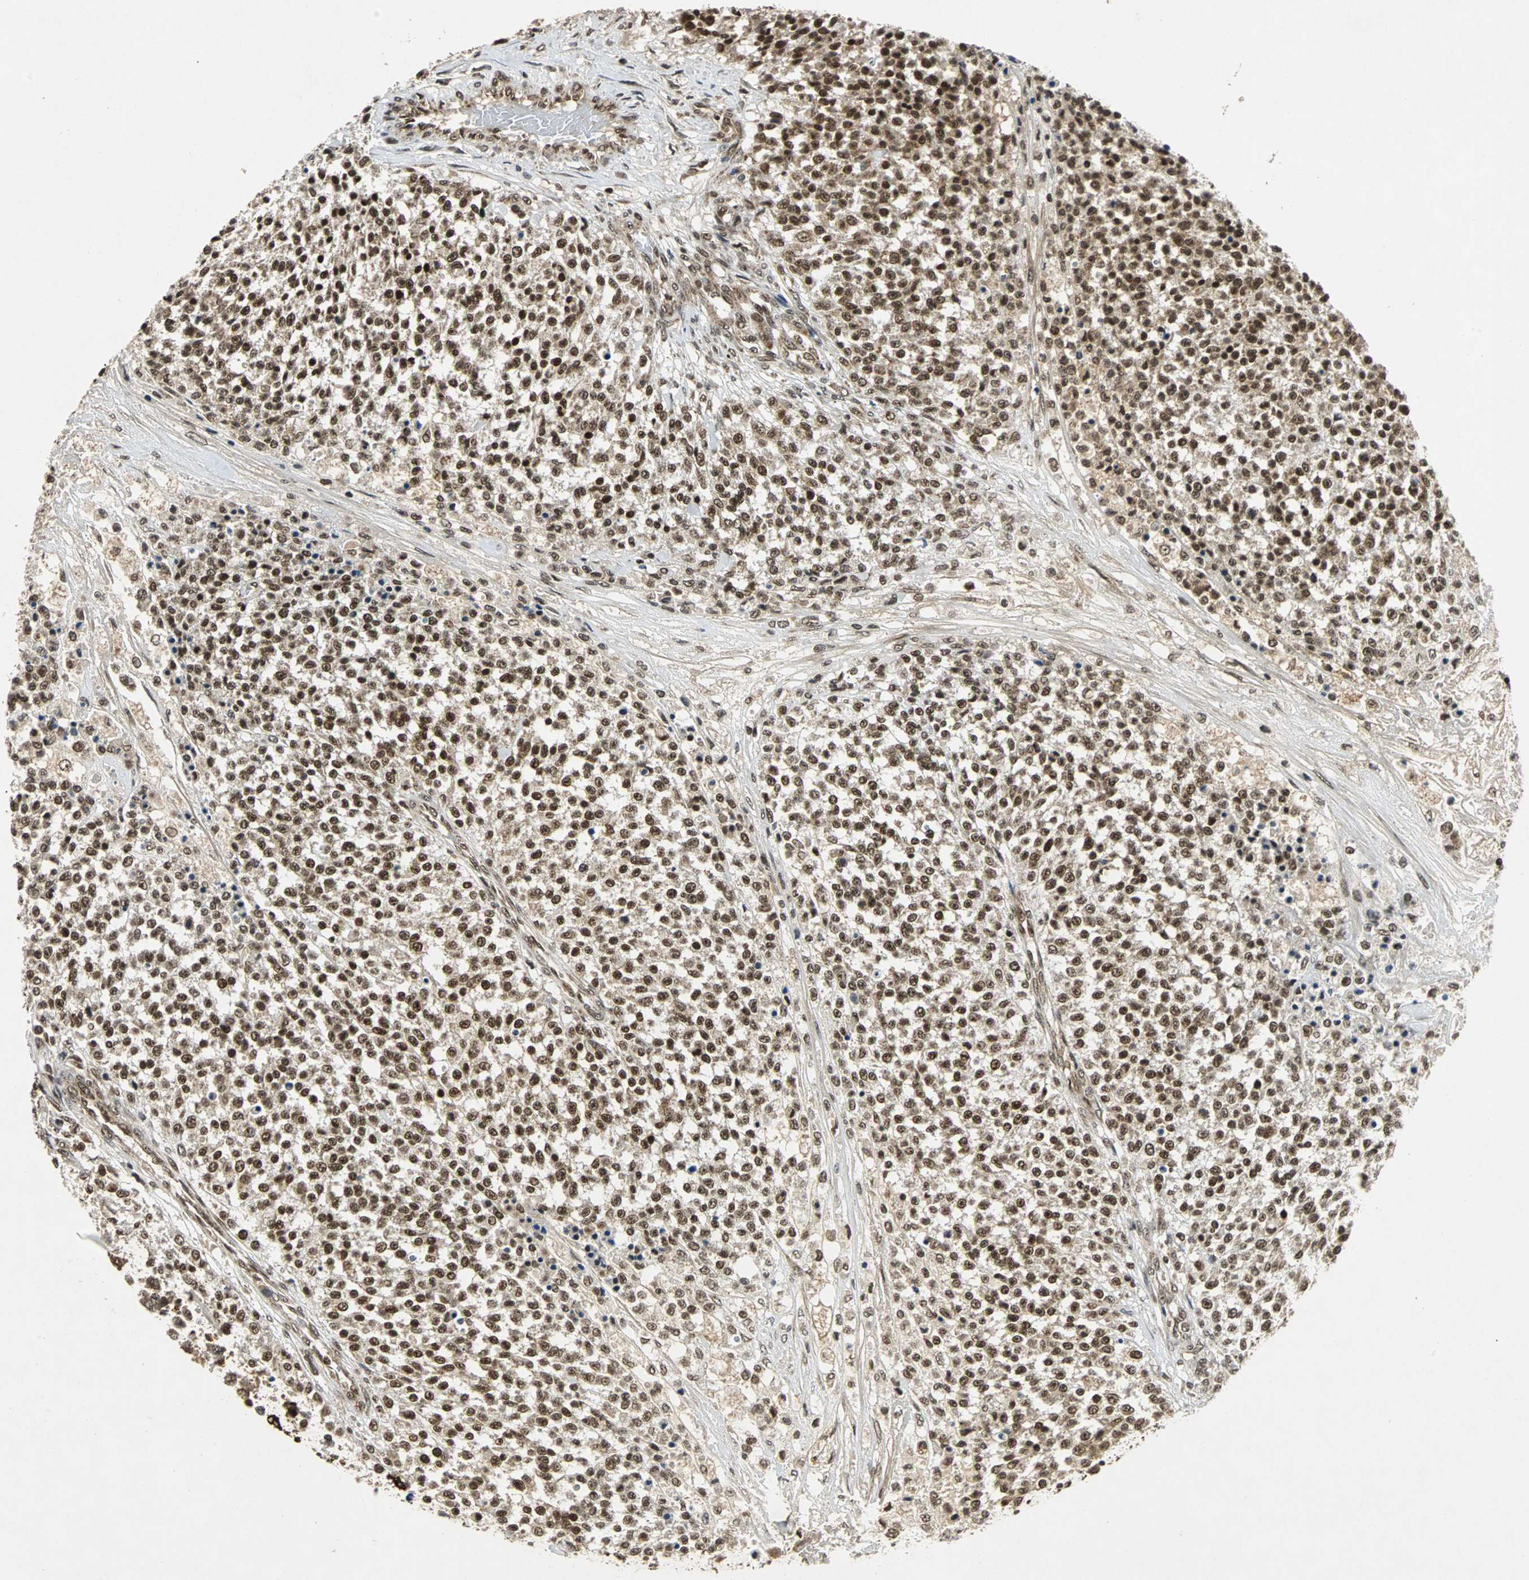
{"staining": {"intensity": "strong", "quantity": ">75%", "location": "nuclear"}, "tissue": "testis cancer", "cell_type": "Tumor cells", "image_type": "cancer", "snomed": [{"axis": "morphology", "description": "Seminoma, NOS"}, {"axis": "topography", "description": "Testis"}], "caption": "The image exhibits staining of seminoma (testis), revealing strong nuclear protein expression (brown color) within tumor cells.", "gene": "TAF5", "patient": {"sex": "male", "age": 59}}